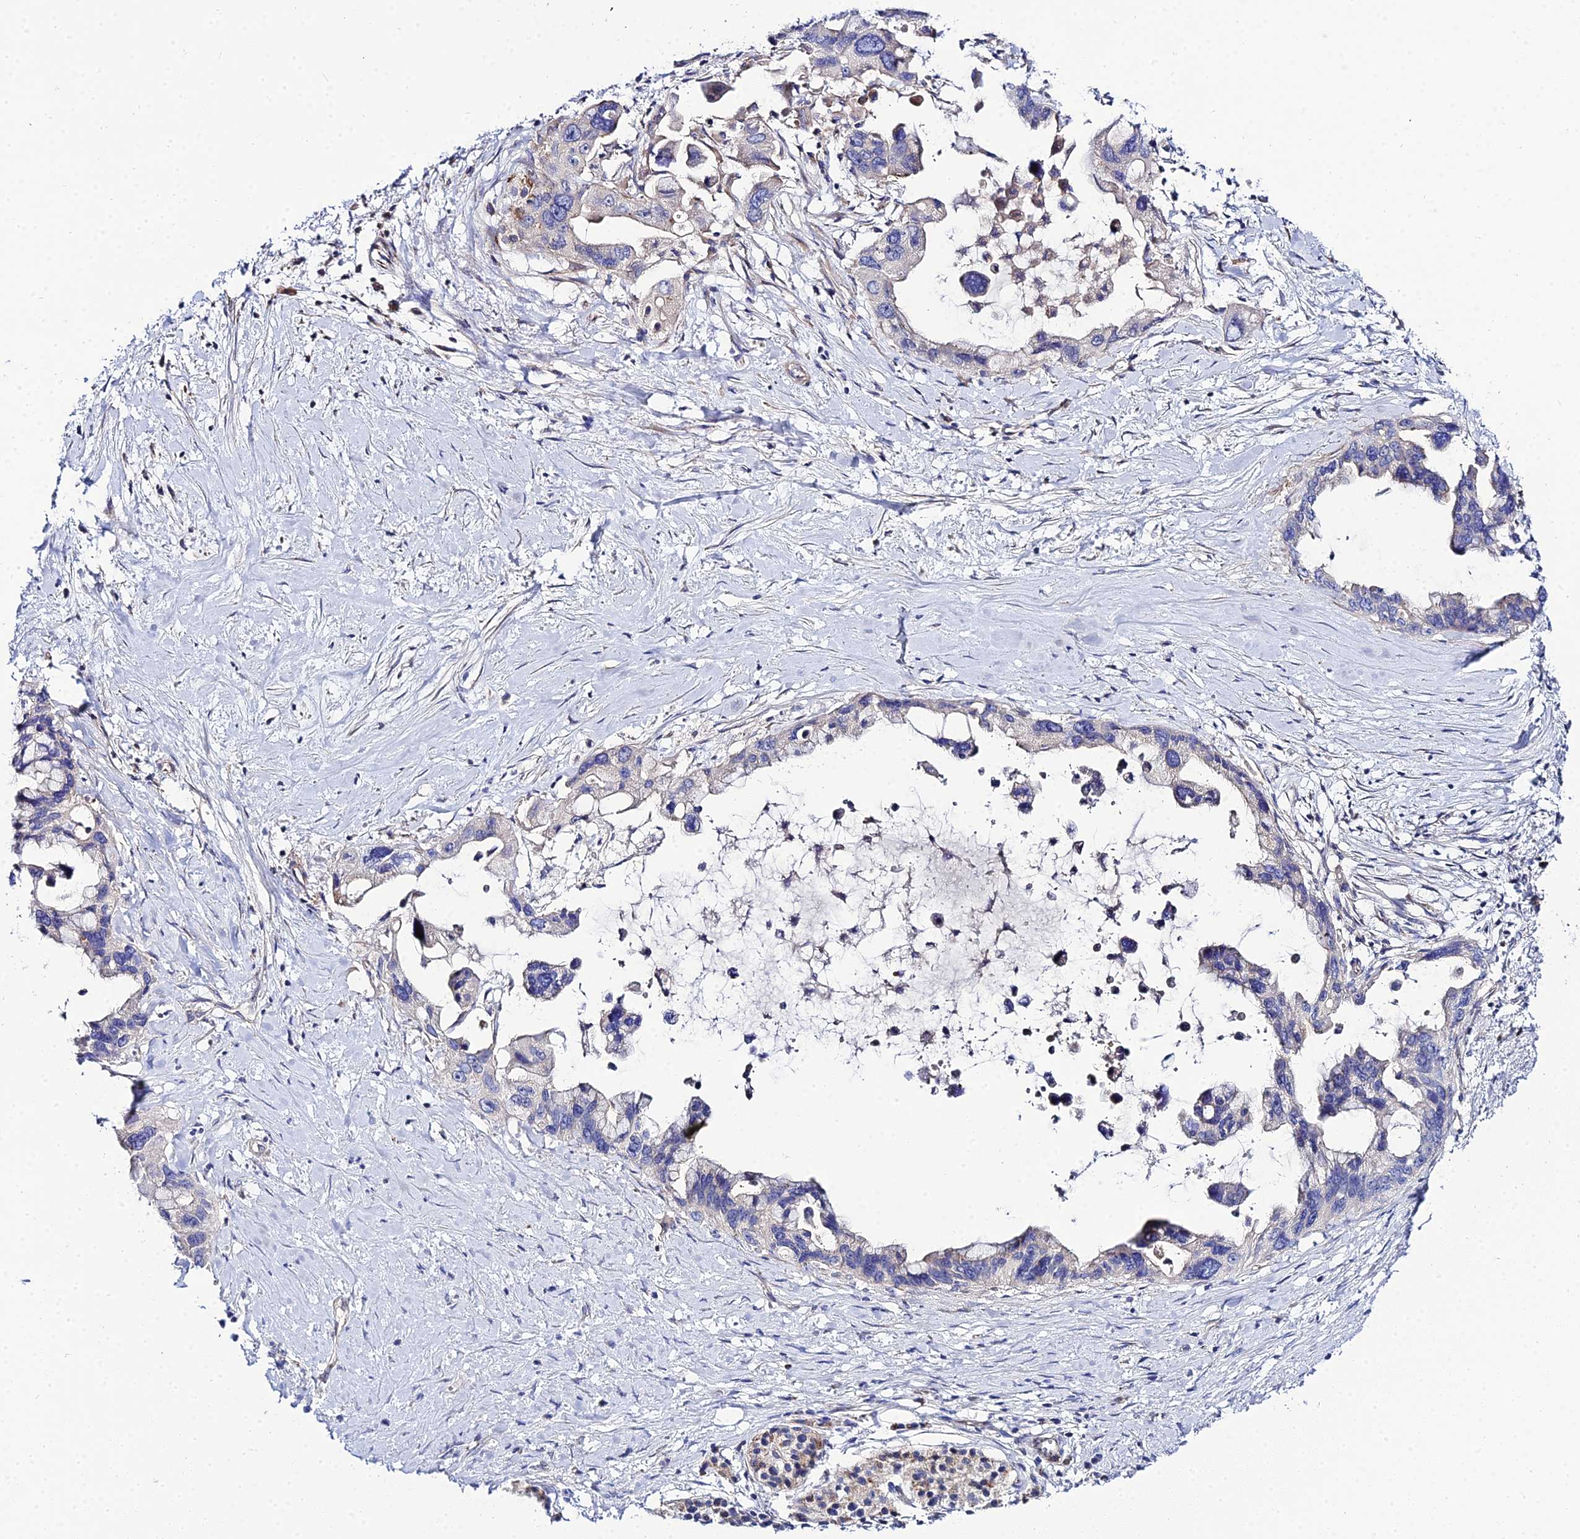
{"staining": {"intensity": "negative", "quantity": "none", "location": "none"}, "tissue": "pancreatic cancer", "cell_type": "Tumor cells", "image_type": "cancer", "snomed": [{"axis": "morphology", "description": "Adenocarcinoma, NOS"}, {"axis": "topography", "description": "Pancreas"}], "caption": "This photomicrograph is of adenocarcinoma (pancreatic) stained with immunohistochemistry (IHC) to label a protein in brown with the nuclei are counter-stained blue. There is no staining in tumor cells. (DAB (3,3'-diaminobenzidine) immunohistochemistry (IHC) visualized using brightfield microscopy, high magnification).", "gene": "APOBEC3H", "patient": {"sex": "female", "age": 83}}